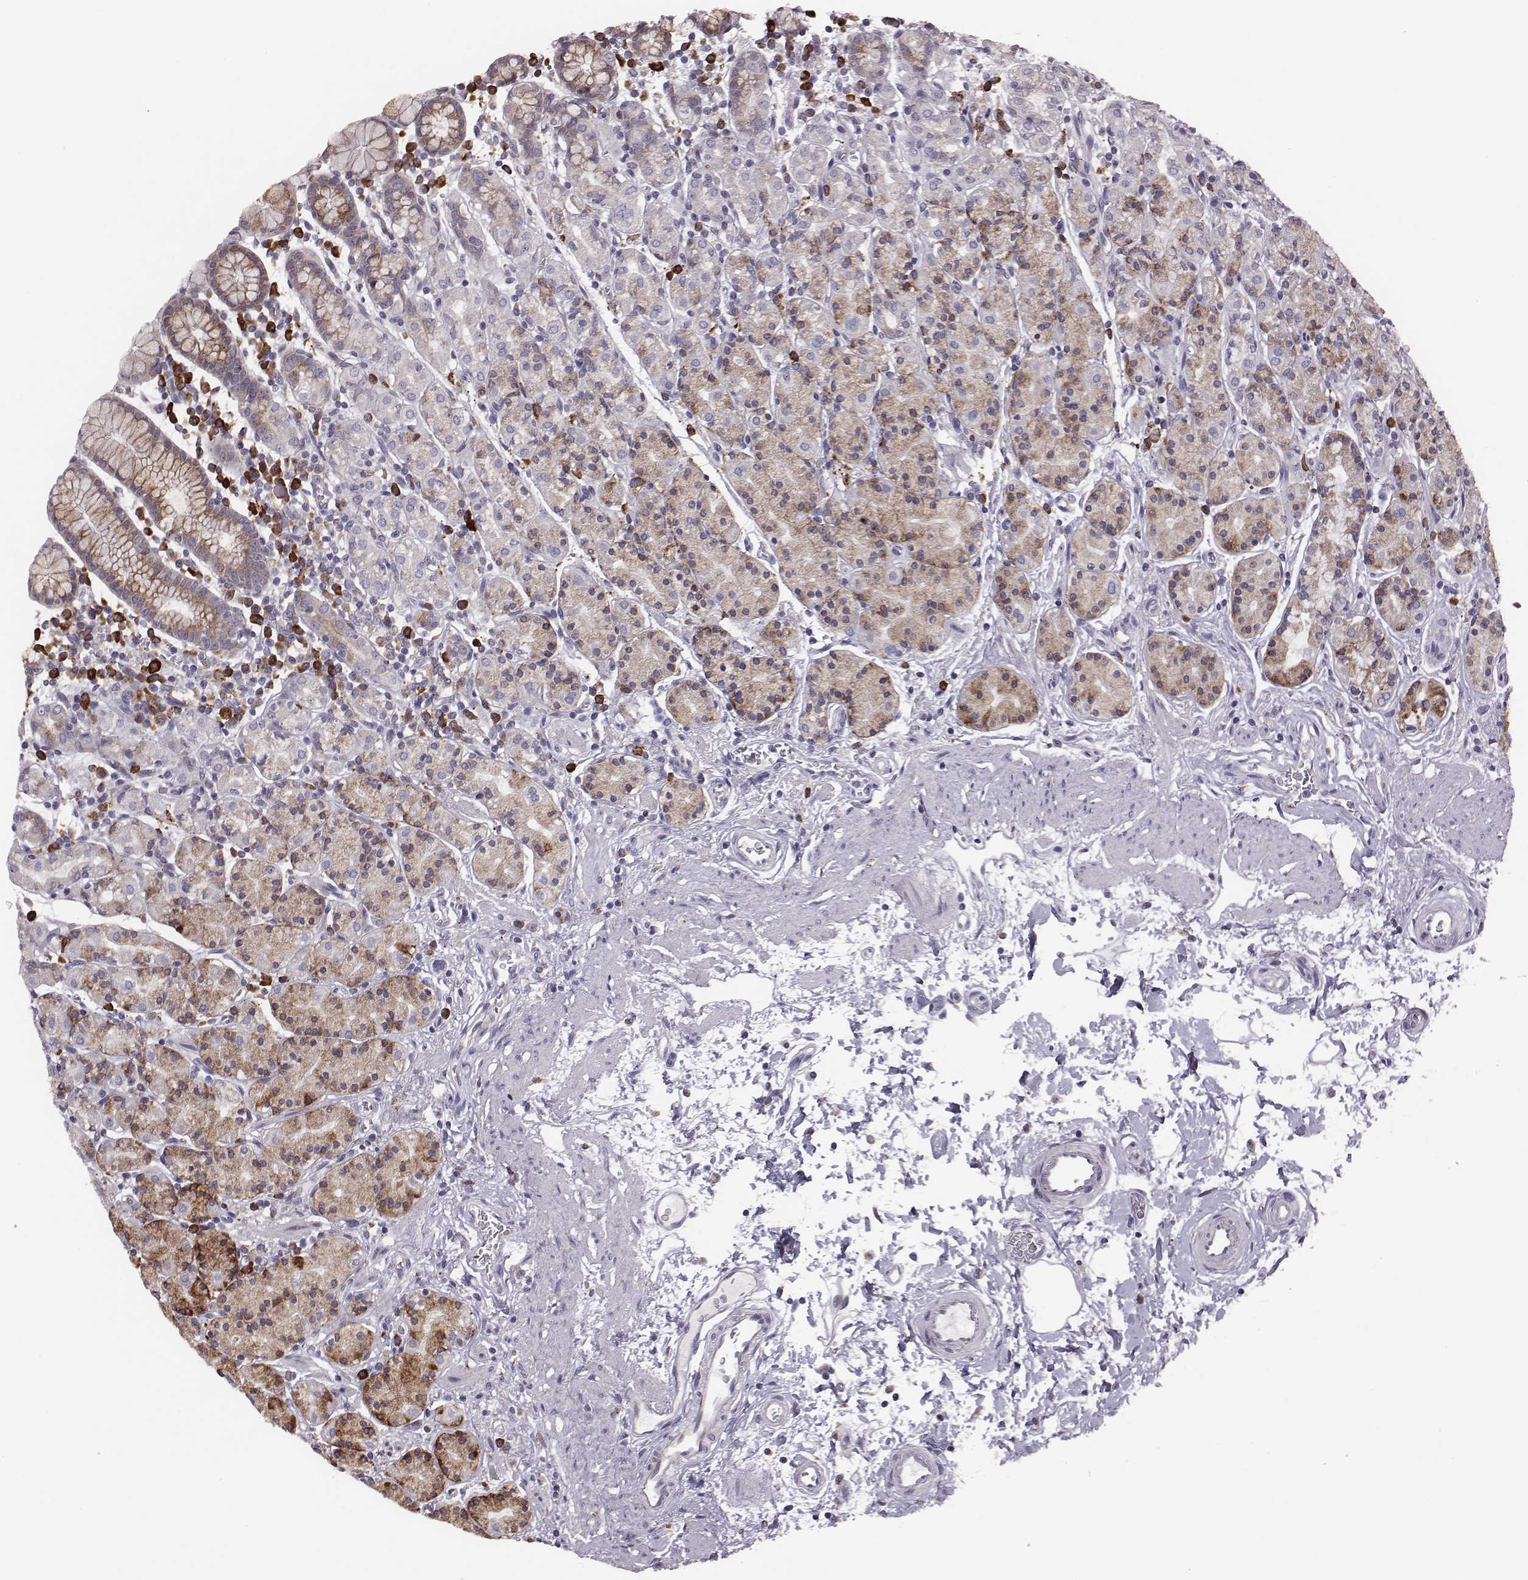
{"staining": {"intensity": "strong", "quantity": "<25%", "location": "cytoplasmic/membranous"}, "tissue": "stomach", "cell_type": "Glandular cells", "image_type": "normal", "snomed": [{"axis": "morphology", "description": "Normal tissue, NOS"}, {"axis": "topography", "description": "Stomach, upper"}, {"axis": "topography", "description": "Stomach"}], "caption": "Strong cytoplasmic/membranous positivity is identified in approximately <25% of glandular cells in normal stomach.", "gene": "SELENOI", "patient": {"sex": "male", "age": 62}}